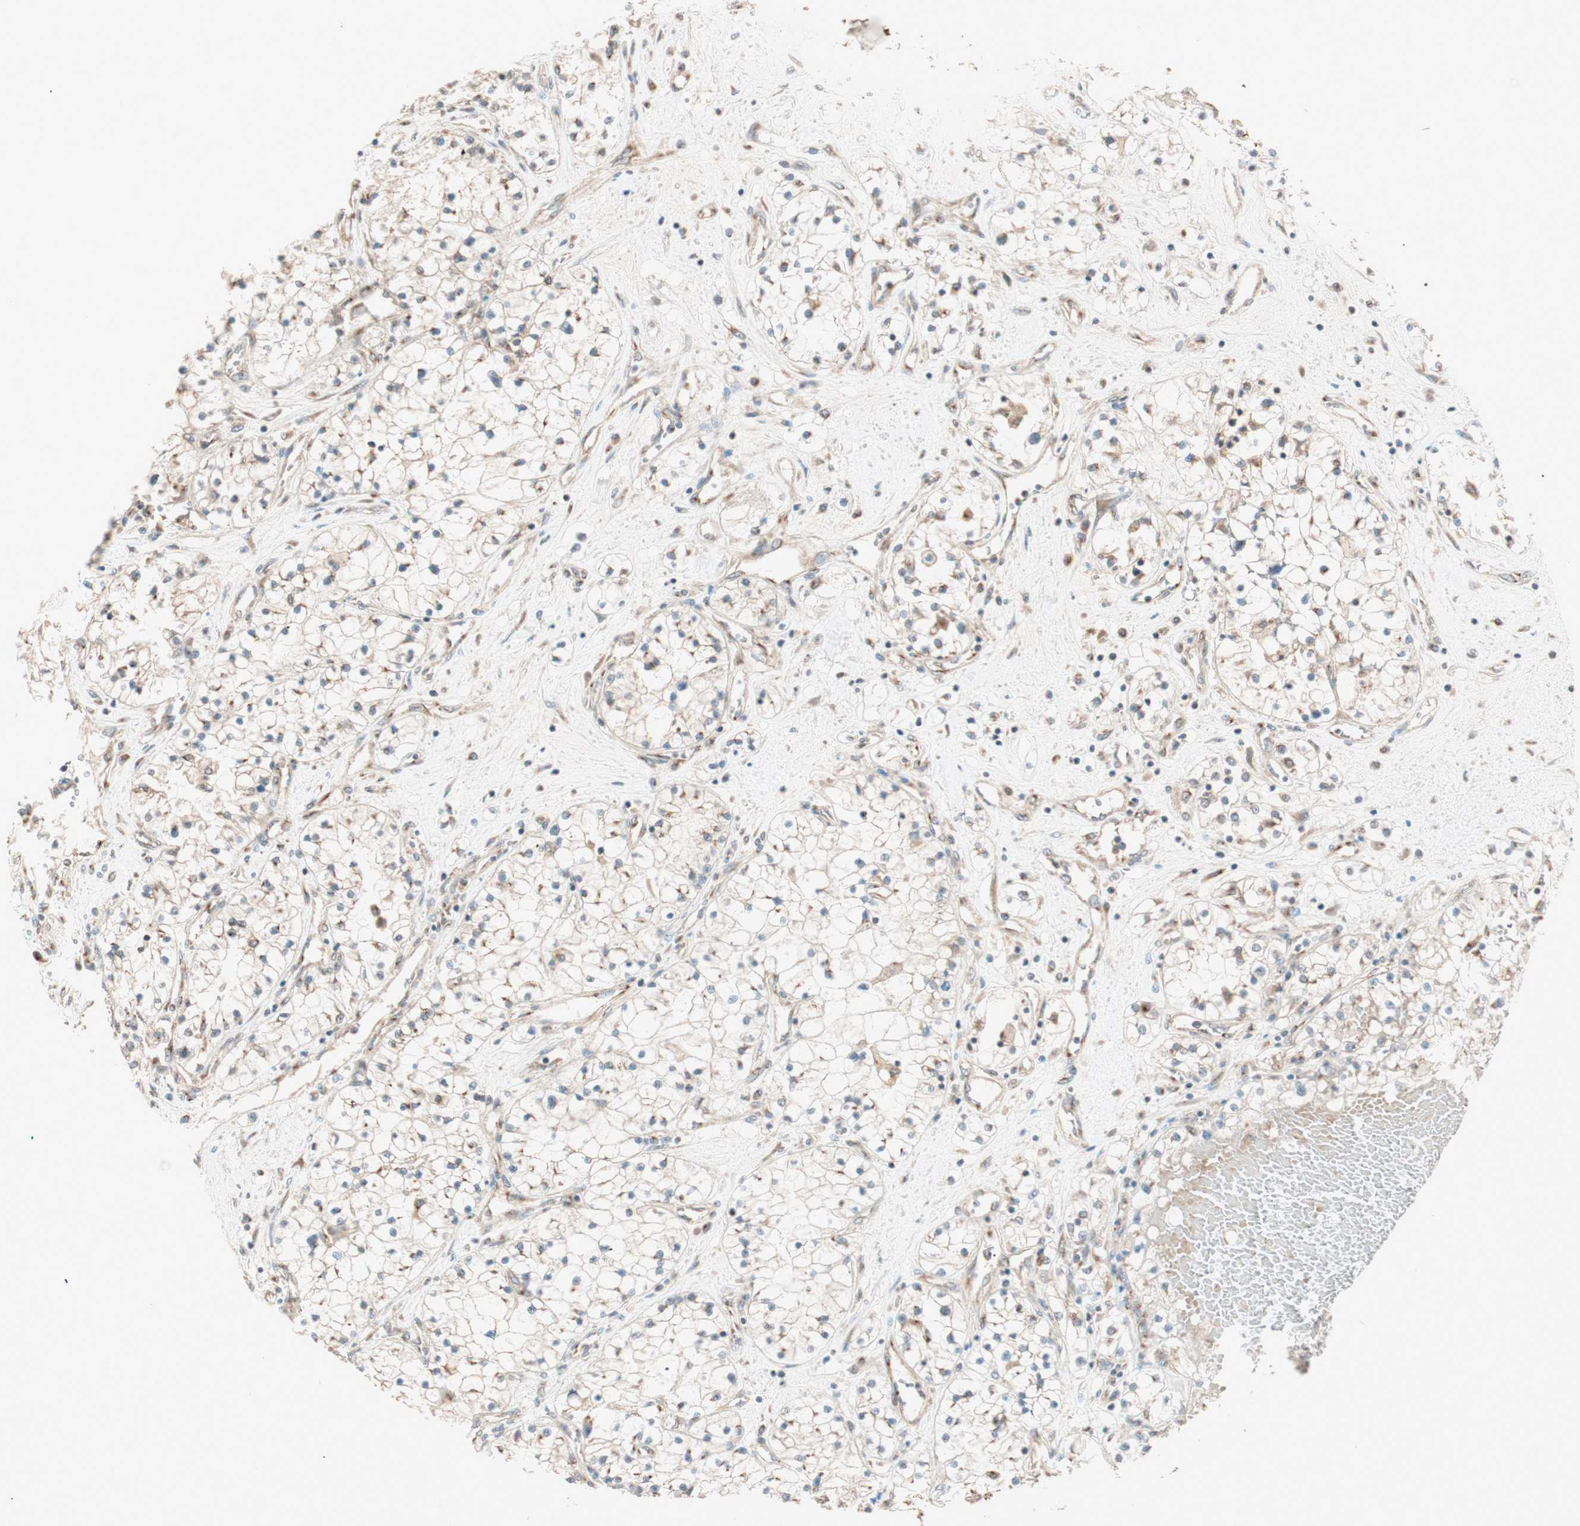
{"staining": {"intensity": "weak", "quantity": "<25%", "location": "cytoplasmic/membranous"}, "tissue": "renal cancer", "cell_type": "Tumor cells", "image_type": "cancer", "snomed": [{"axis": "morphology", "description": "Adenocarcinoma, NOS"}, {"axis": "topography", "description": "Kidney"}], "caption": "An image of adenocarcinoma (renal) stained for a protein displays no brown staining in tumor cells.", "gene": "SEC16A", "patient": {"sex": "male", "age": 68}}